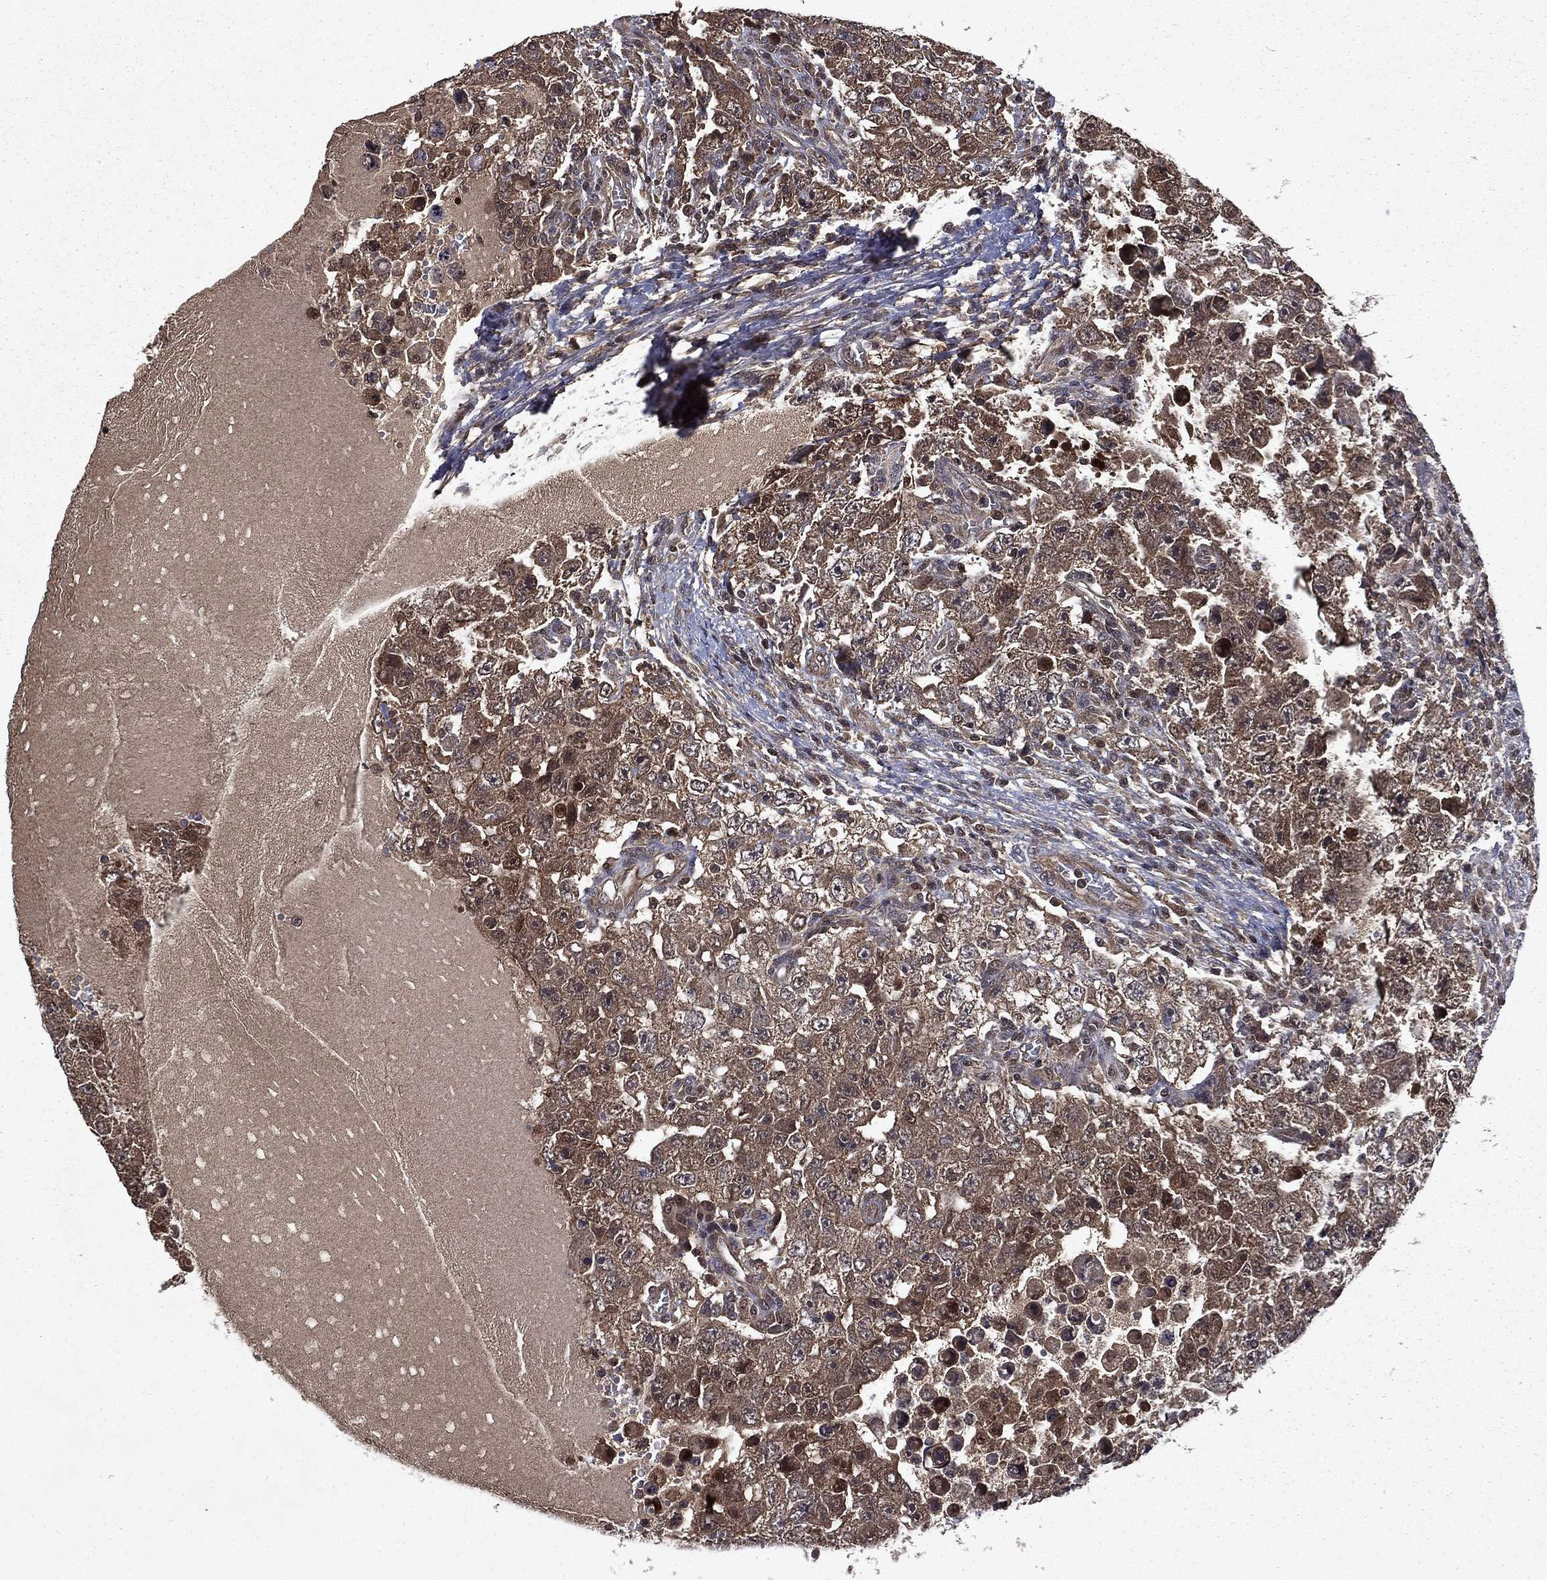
{"staining": {"intensity": "moderate", "quantity": "25%-75%", "location": "cytoplasmic/membranous"}, "tissue": "testis cancer", "cell_type": "Tumor cells", "image_type": "cancer", "snomed": [{"axis": "morphology", "description": "Carcinoma, Embryonal, NOS"}, {"axis": "topography", "description": "Testis"}], "caption": "Tumor cells reveal medium levels of moderate cytoplasmic/membranous positivity in about 25%-75% of cells in testis cancer (embryonal carcinoma). The staining was performed using DAB (3,3'-diaminobenzidine) to visualize the protein expression in brown, while the nuclei were stained in blue with hematoxylin (Magnification: 20x).", "gene": "FGD1", "patient": {"sex": "male", "age": 26}}